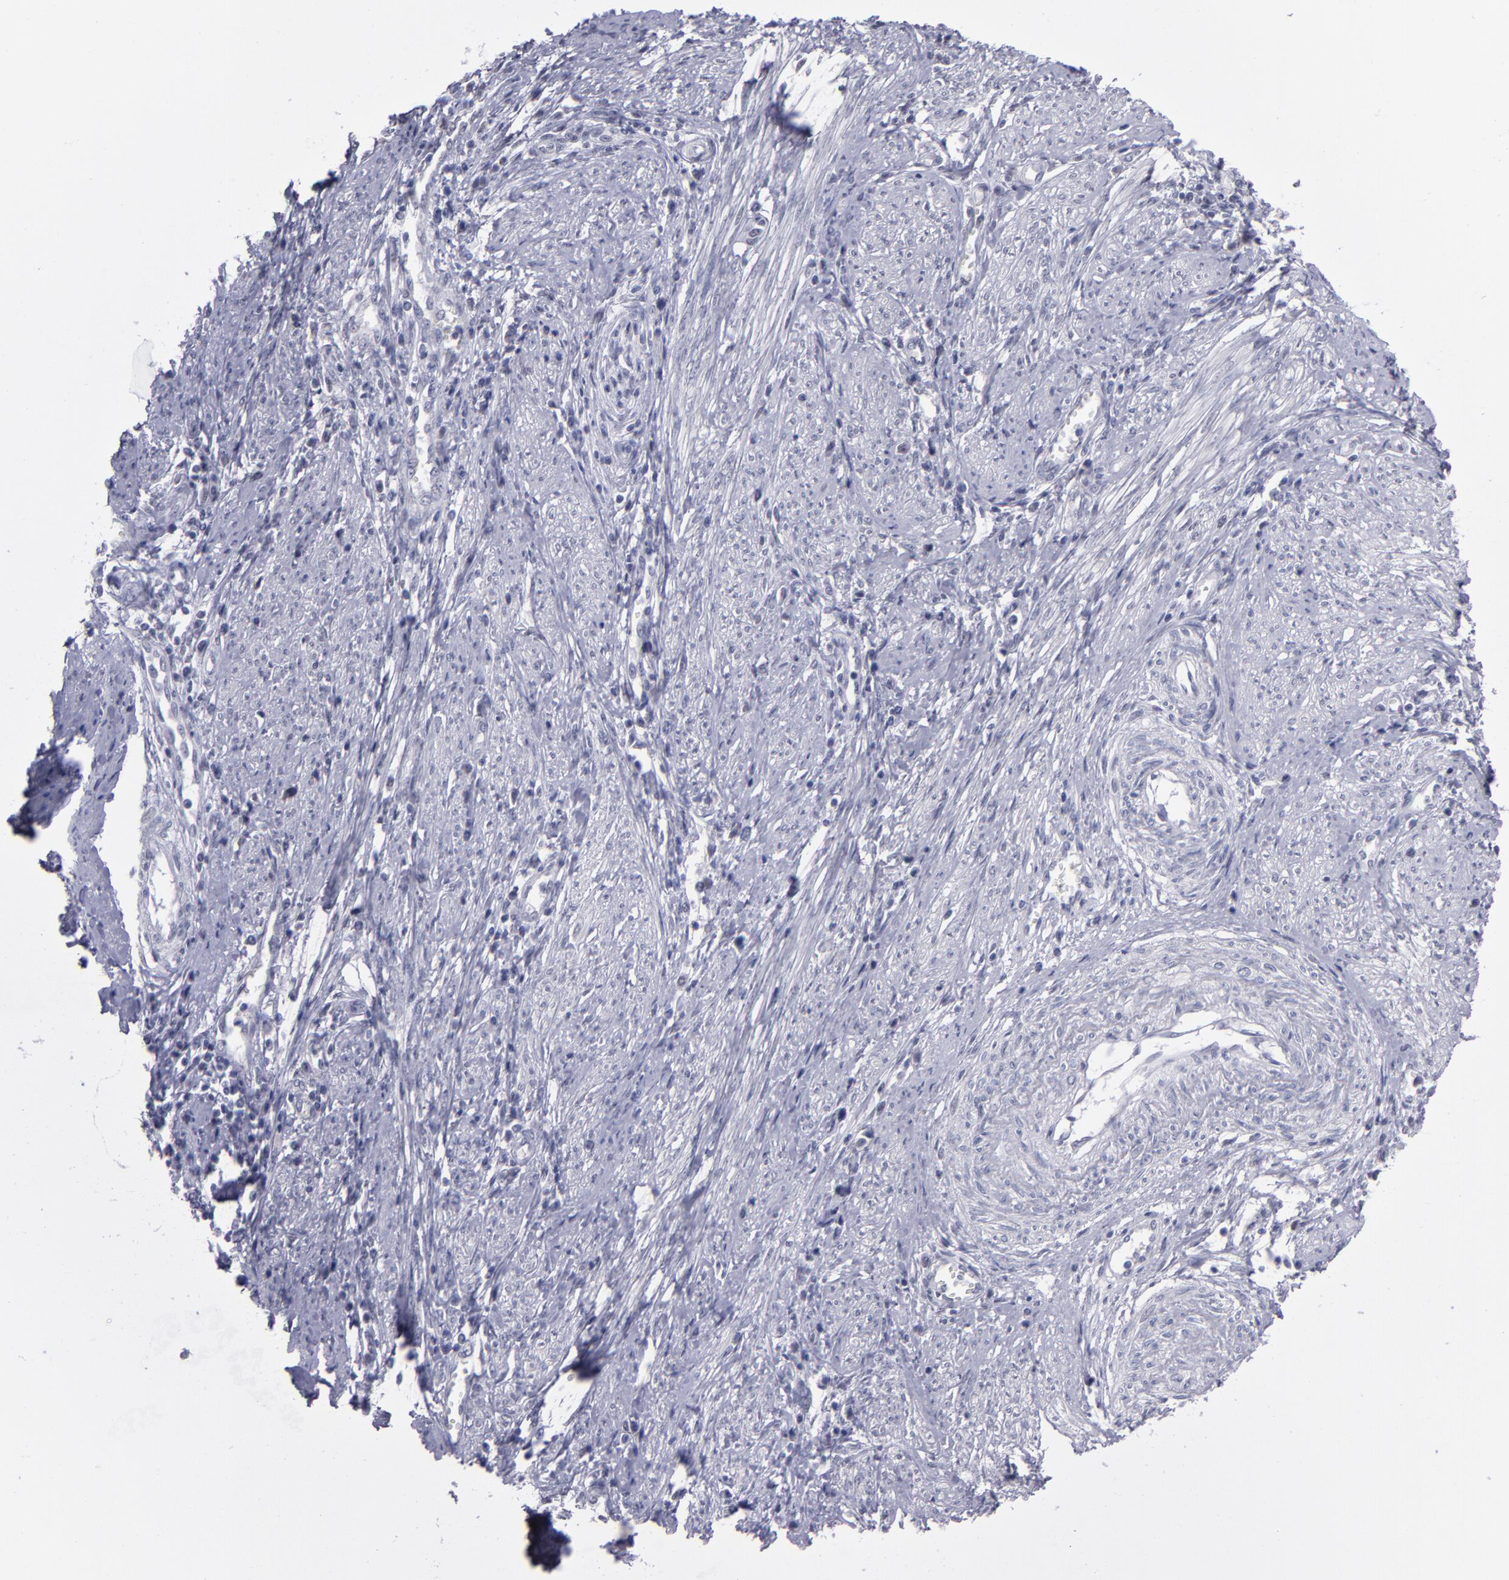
{"staining": {"intensity": "negative", "quantity": "none", "location": "none"}, "tissue": "cervical cancer", "cell_type": "Tumor cells", "image_type": "cancer", "snomed": [{"axis": "morphology", "description": "Adenocarcinoma, NOS"}, {"axis": "topography", "description": "Cervix"}], "caption": "Immunohistochemical staining of adenocarcinoma (cervical) exhibits no significant expression in tumor cells.", "gene": "OTUB2", "patient": {"sex": "female", "age": 36}}